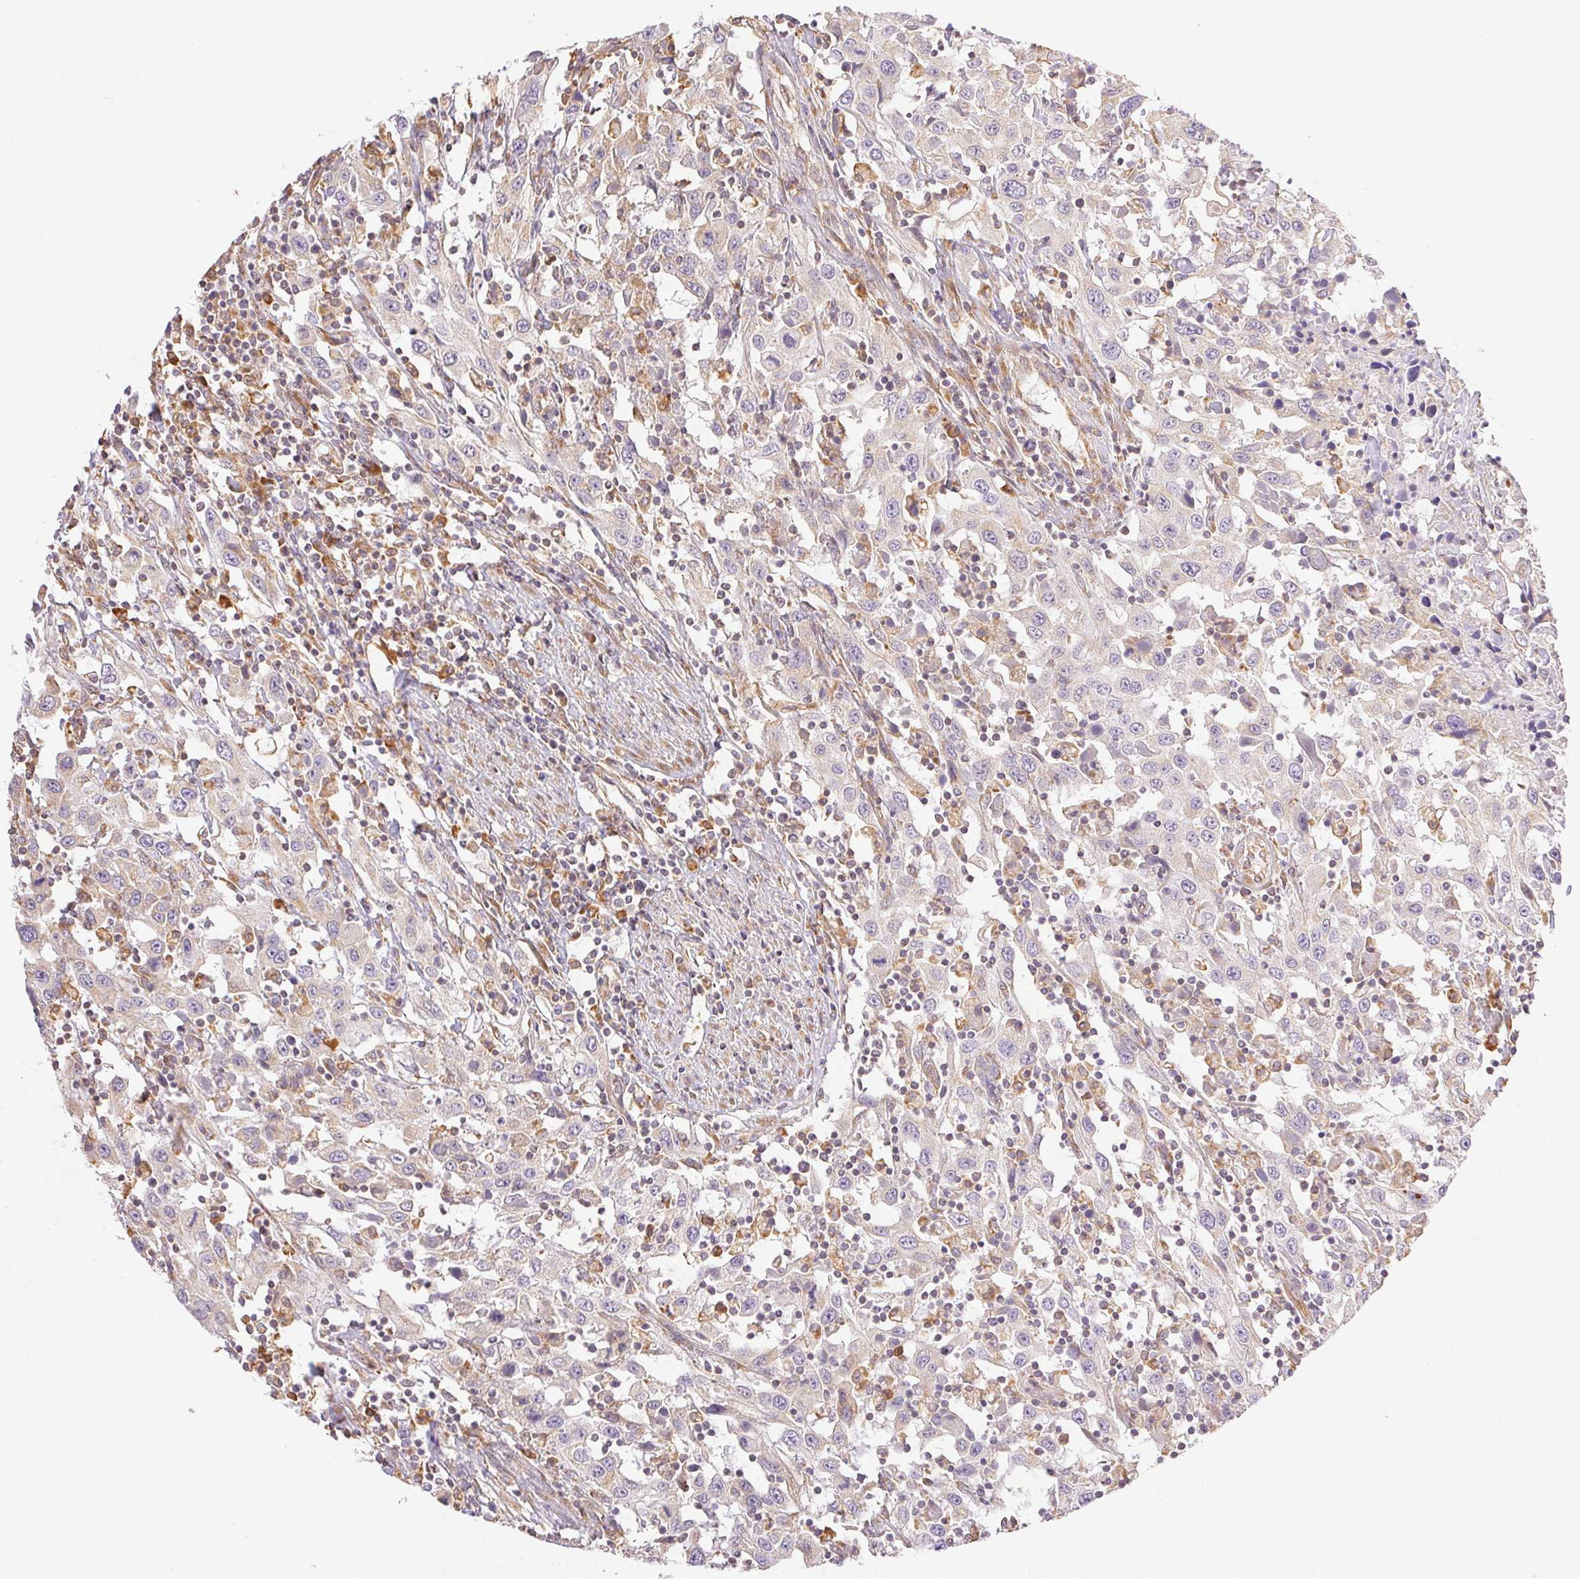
{"staining": {"intensity": "negative", "quantity": "none", "location": "none"}, "tissue": "urothelial cancer", "cell_type": "Tumor cells", "image_type": "cancer", "snomed": [{"axis": "morphology", "description": "Urothelial carcinoma, High grade"}, {"axis": "topography", "description": "Urinary bladder"}], "caption": "DAB immunohistochemical staining of urothelial carcinoma (high-grade) exhibits no significant positivity in tumor cells.", "gene": "ENTREP1", "patient": {"sex": "male", "age": 61}}